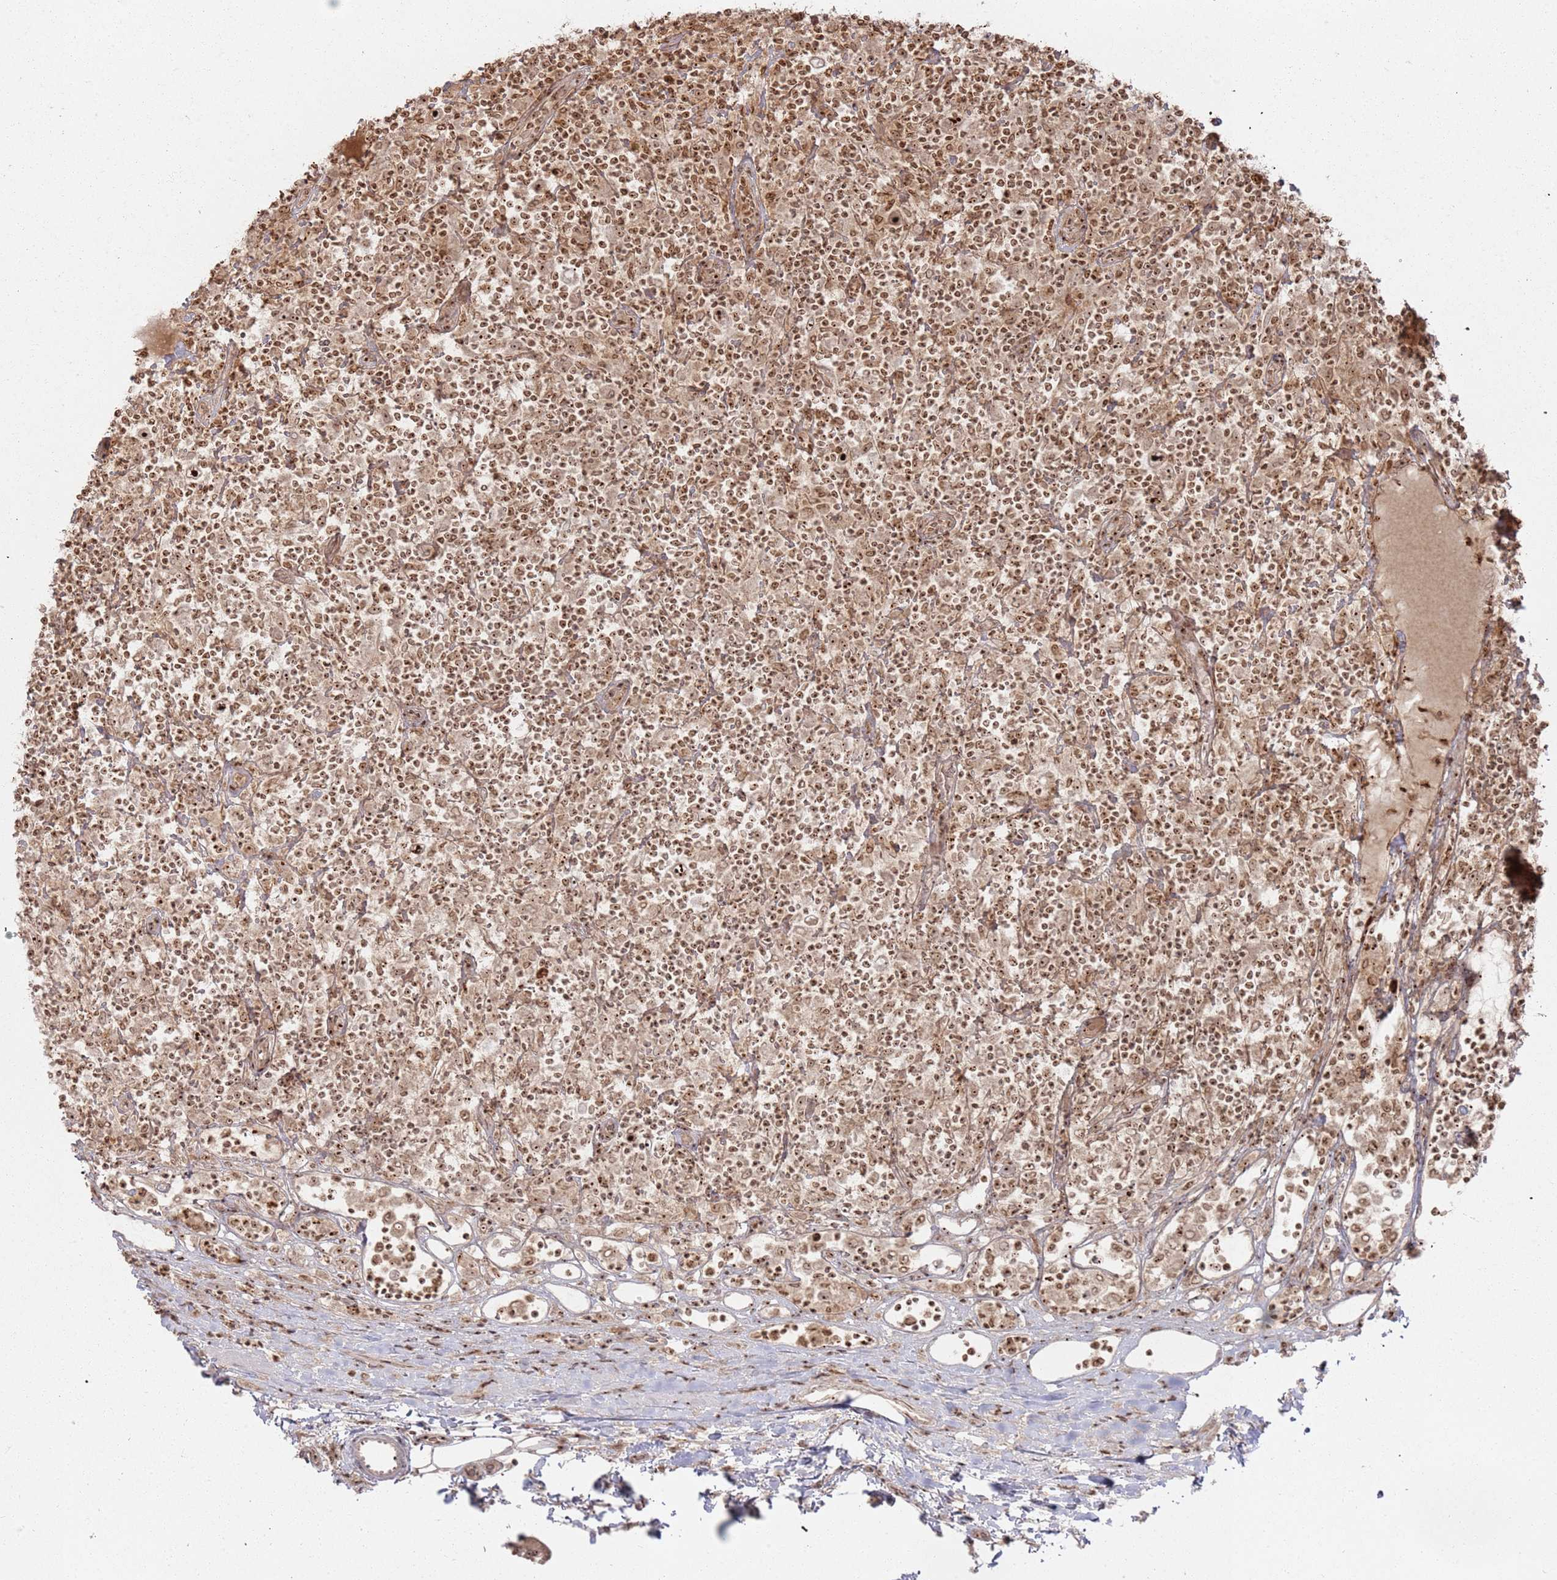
{"staining": {"intensity": "strong", "quantity": ">75%", "location": "nuclear"}, "tissue": "lymphoma", "cell_type": "Tumor cells", "image_type": "cancer", "snomed": [{"axis": "morphology", "description": "Hodgkin's disease, NOS"}, {"axis": "topography", "description": "Lymph node"}], "caption": "Immunohistochemical staining of lymphoma demonstrates strong nuclear protein positivity in about >75% of tumor cells. Ihc stains the protein in brown and the nuclei are stained blue.", "gene": "UTP11", "patient": {"sex": "male", "age": 70}}